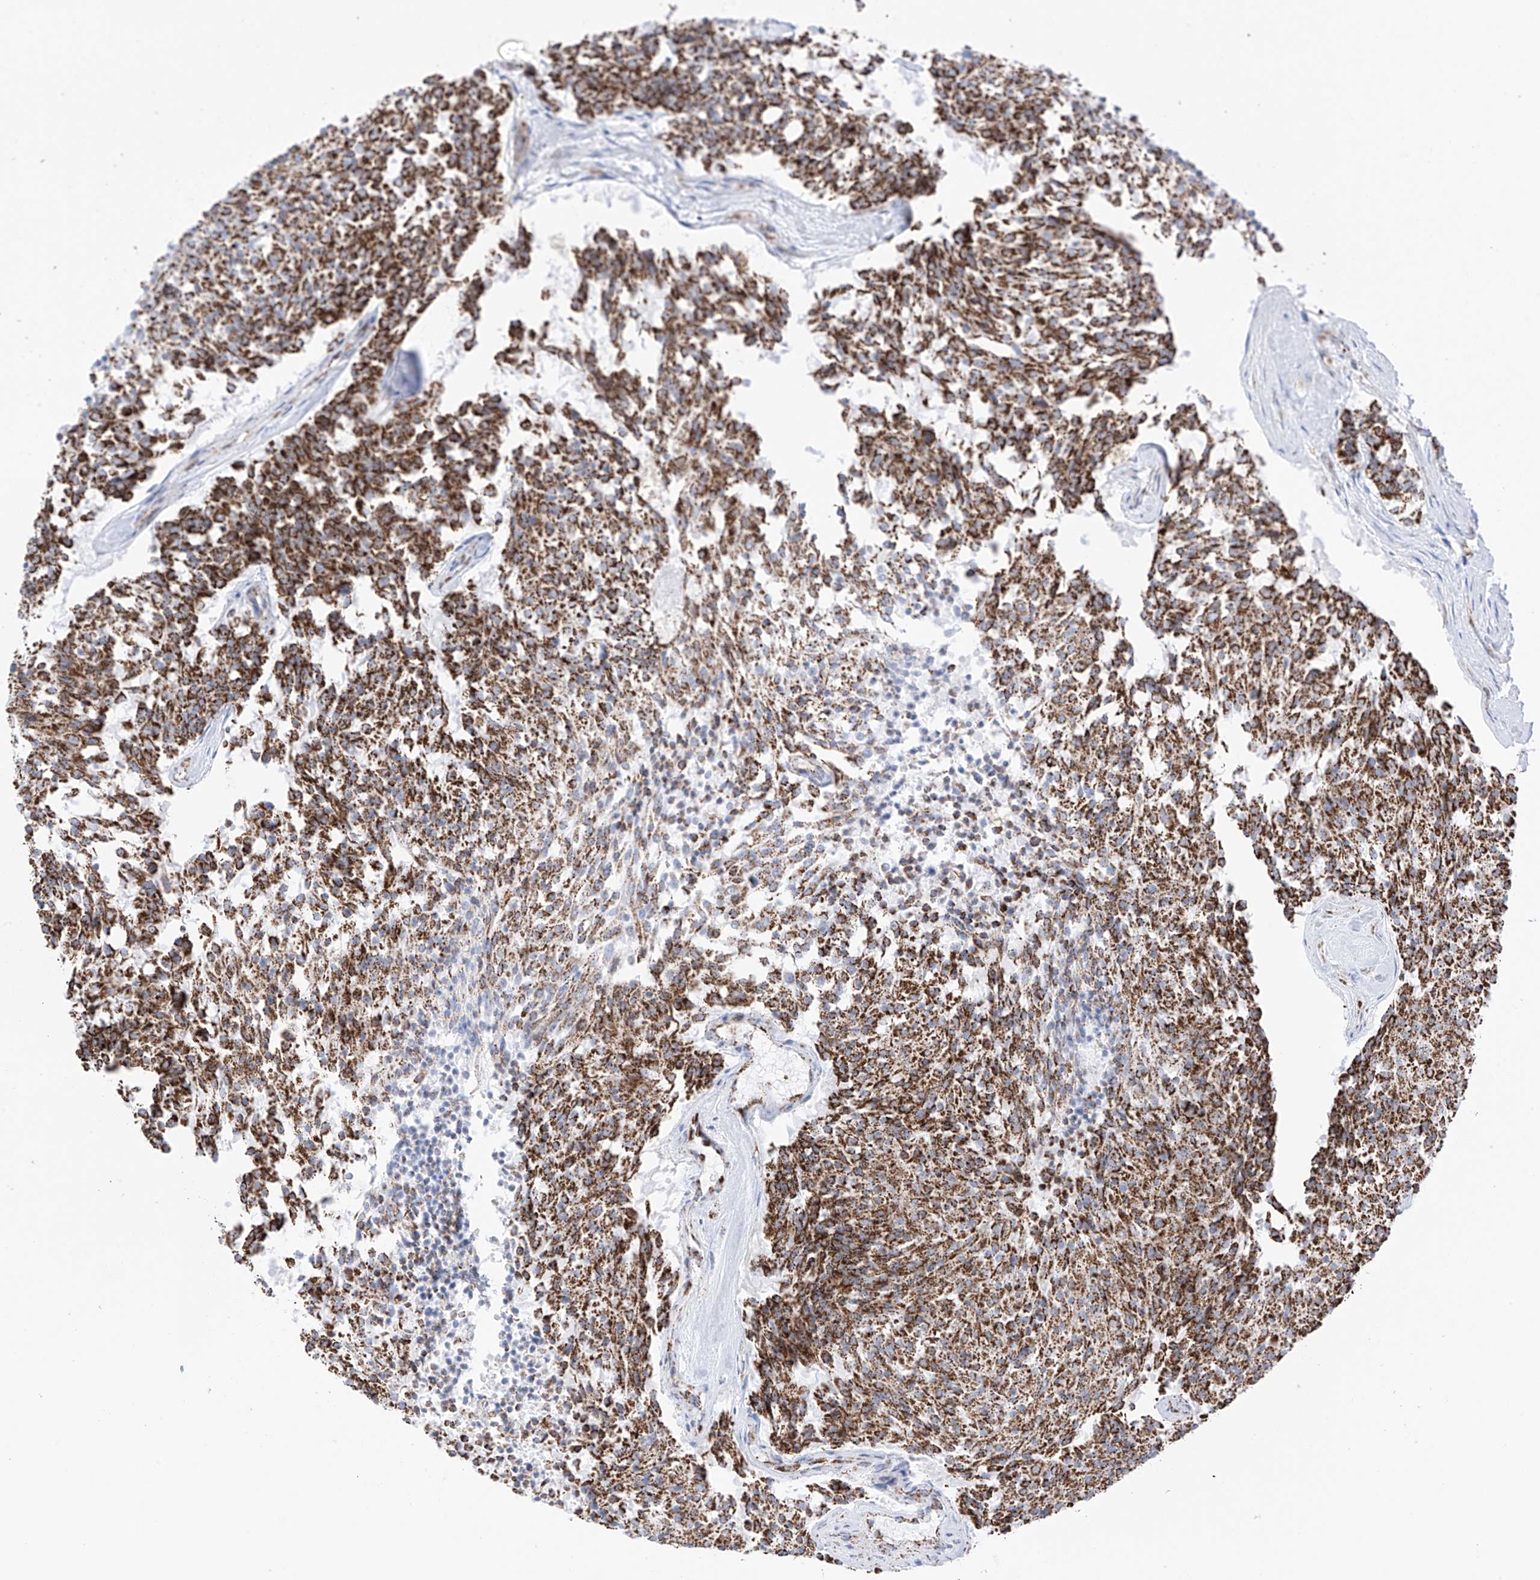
{"staining": {"intensity": "strong", "quantity": ">75%", "location": "cytoplasmic/membranous"}, "tissue": "carcinoid", "cell_type": "Tumor cells", "image_type": "cancer", "snomed": [{"axis": "morphology", "description": "Carcinoid, malignant, NOS"}, {"axis": "topography", "description": "Pancreas"}], "caption": "Immunohistochemical staining of carcinoid exhibits high levels of strong cytoplasmic/membranous staining in approximately >75% of tumor cells.", "gene": "XKR3", "patient": {"sex": "female", "age": 54}}